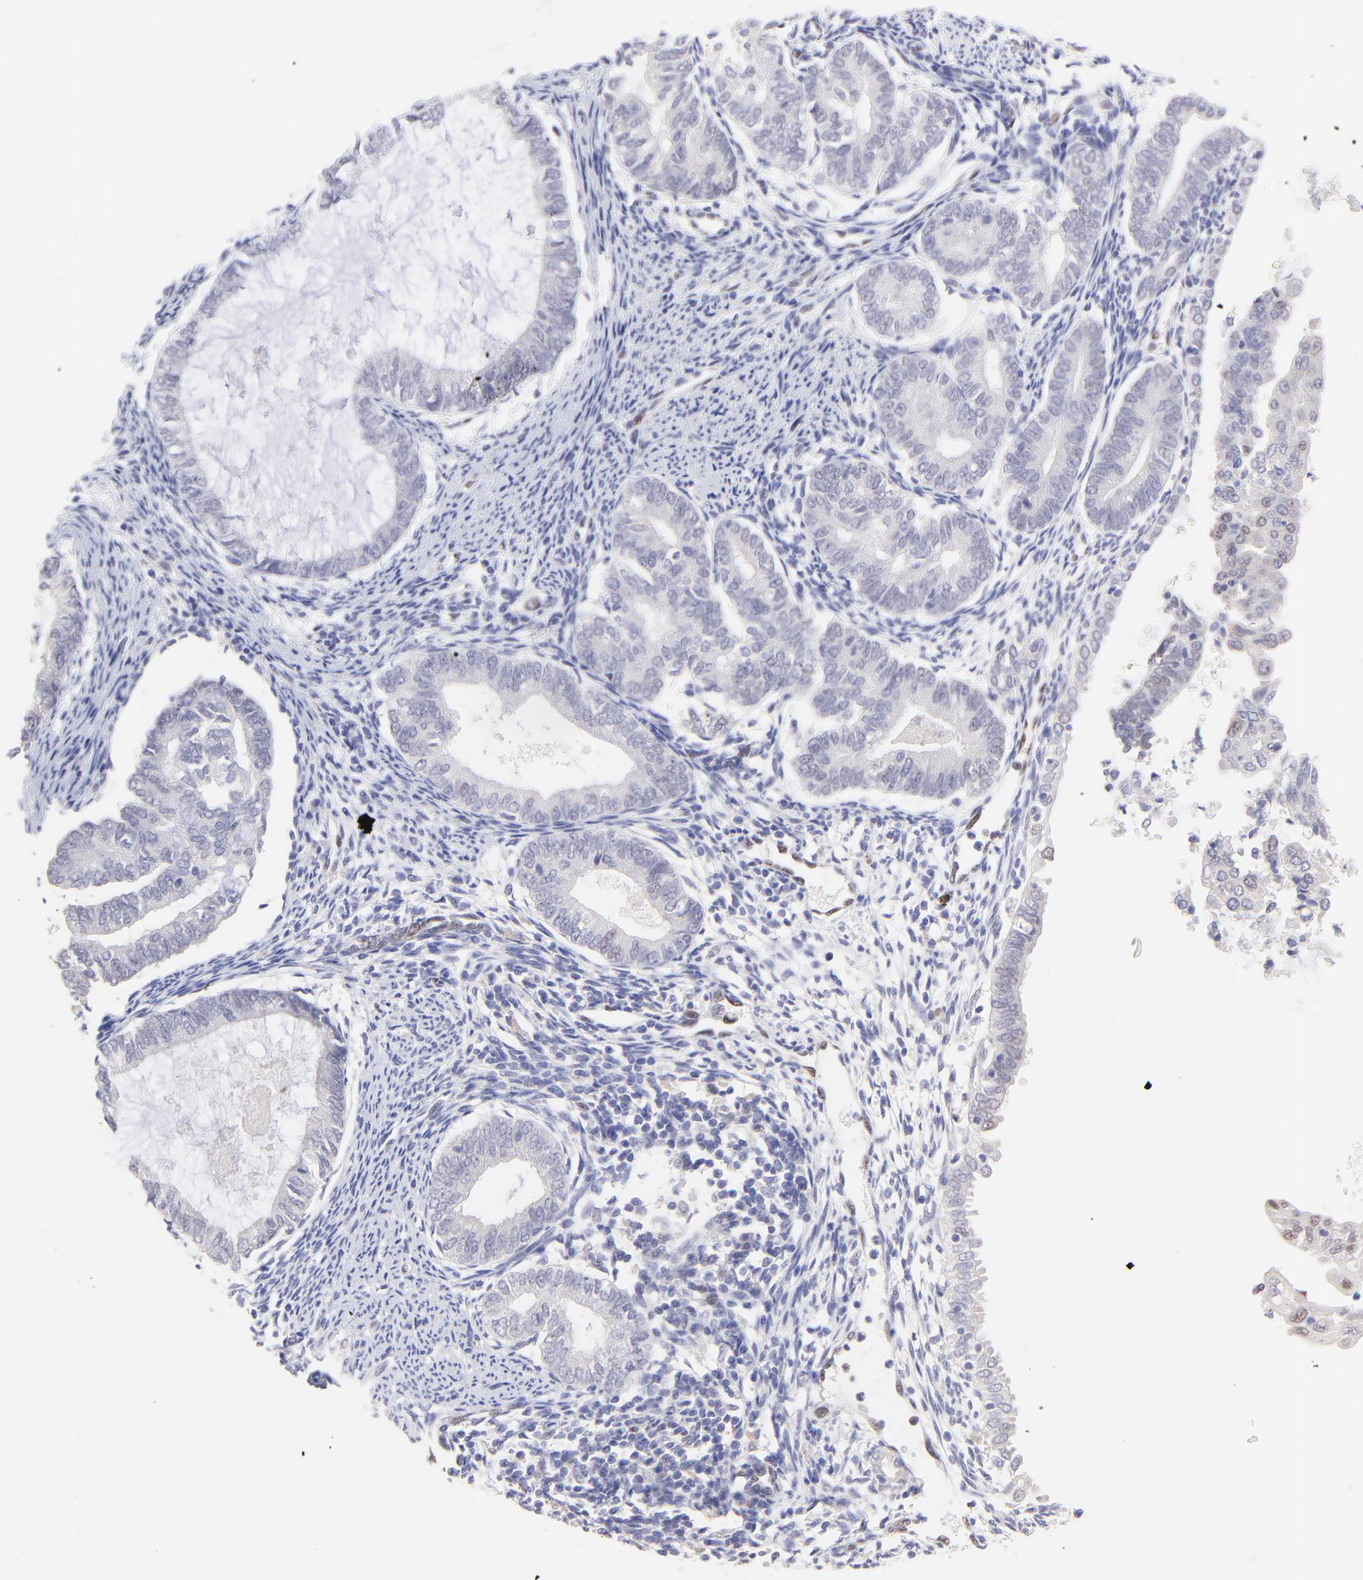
{"staining": {"intensity": "negative", "quantity": "none", "location": "none"}, "tissue": "endometrial cancer", "cell_type": "Tumor cells", "image_type": "cancer", "snomed": [{"axis": "morphology", "description": "Adenocarcinoma, NOS"}, {"axis": "topography", "description": "Endometrium"}], "caption": "Immunohistochemistry histopathology image of human adenocarcinoma (endometrial) stained for a protein (brown), which shows no expression in tumor cells.", "gene": "KLF4", "patient": {"sex": "female", "age": 63}}